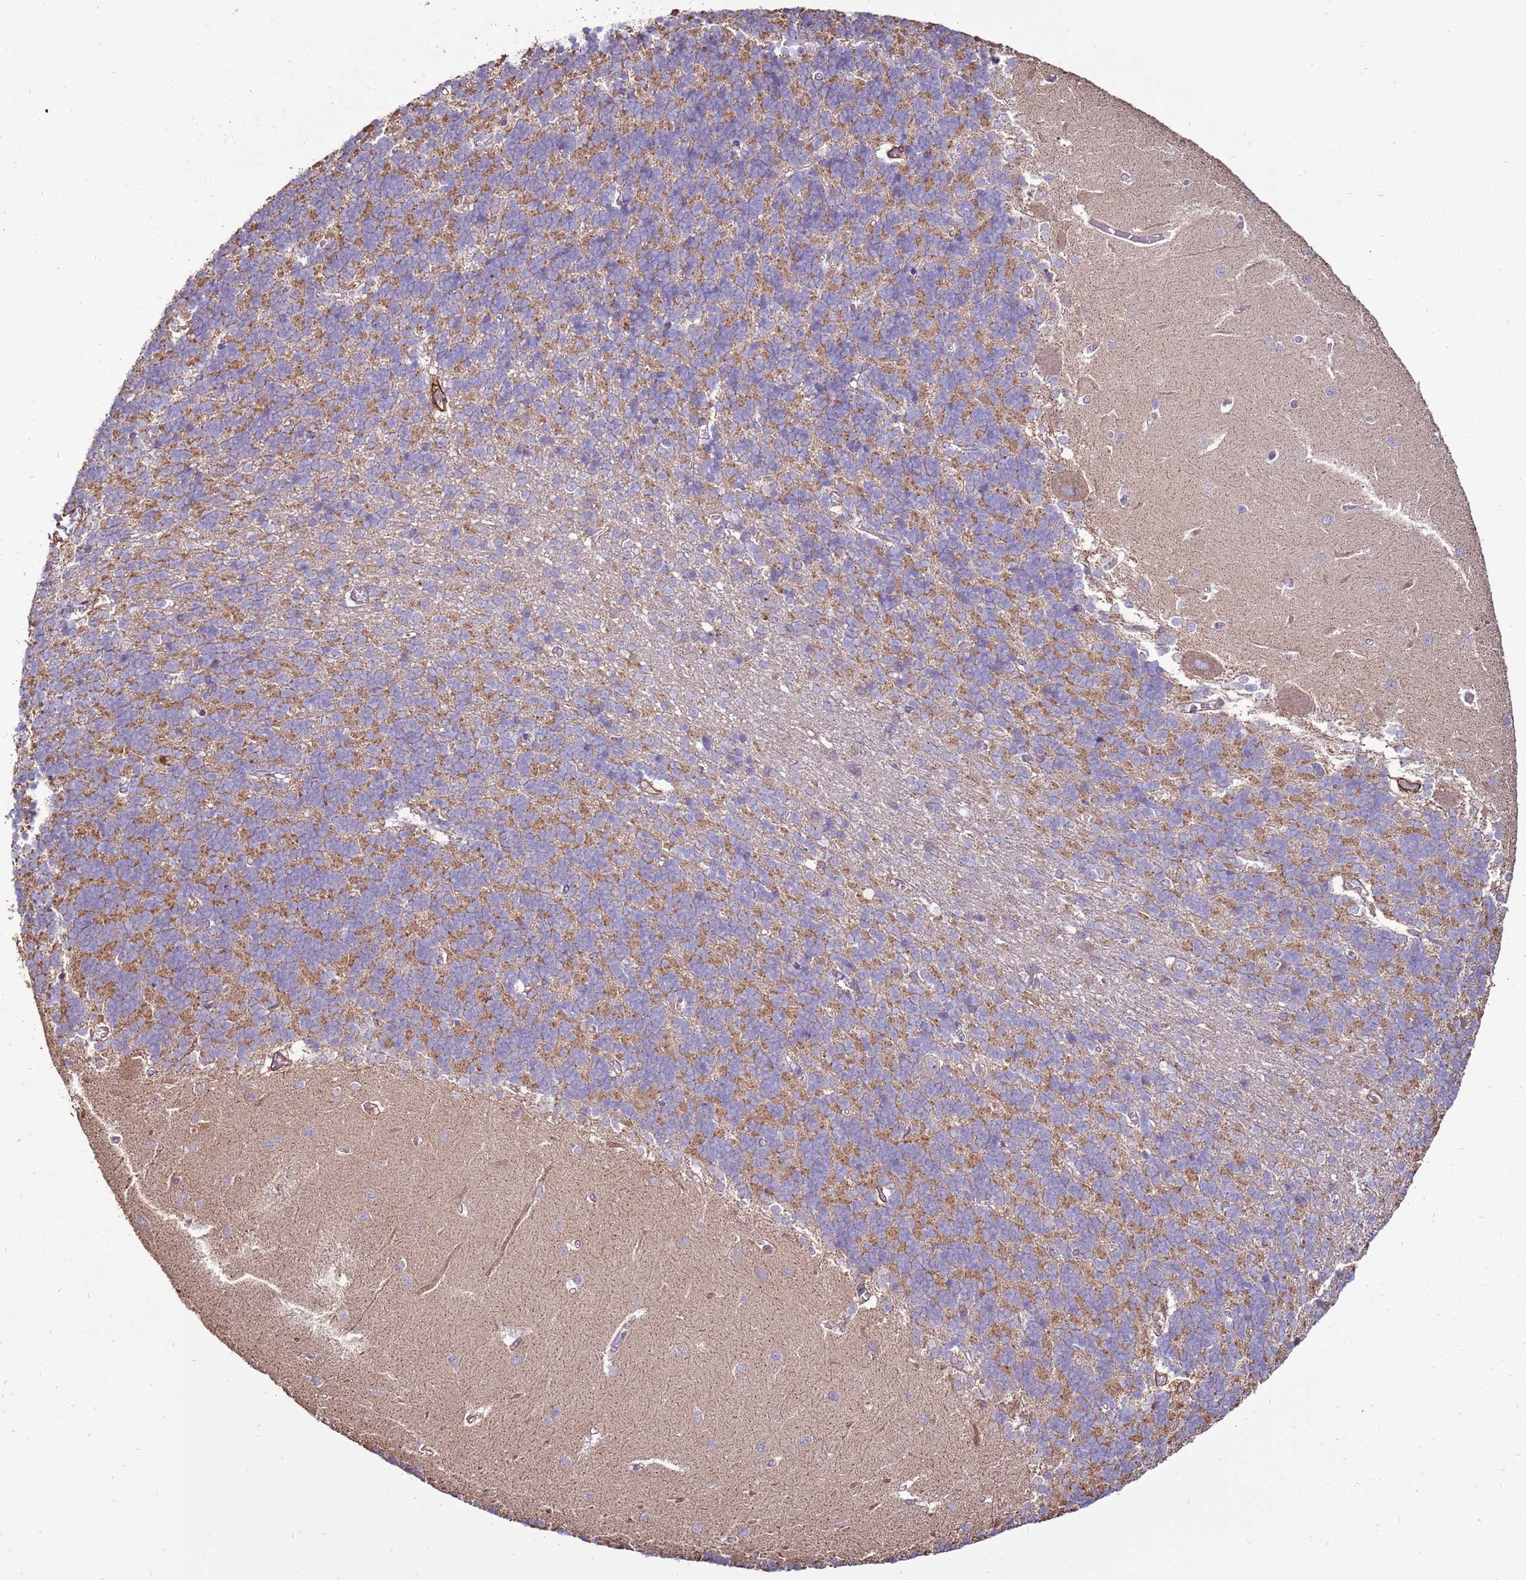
{"staining": {"intensity": "strong", "quantity": "<25%", "location": "cytoplasmic/membranous"}, "tissue": "cerebellum", "cell_type": "Cells in granular layer", "image_type": "normal", "snomed": [{"axis": "morphology", "description": "Normal tissue, NOS"}, {"axis": "topography", "description": "Cerebellum"}], "caption": "Immunohistochemistry (IHC) image of unremarkable cerebellum: human cerebellum stained using IHC displays medium levels of strong protein expression localized specifically in the cytoplasmic/membranous of cells in granular layer, appearing as a cytoplasmic/membranous brown color.", "gene": "DDX59", "patient": {"sex": "male", "age": 37}}